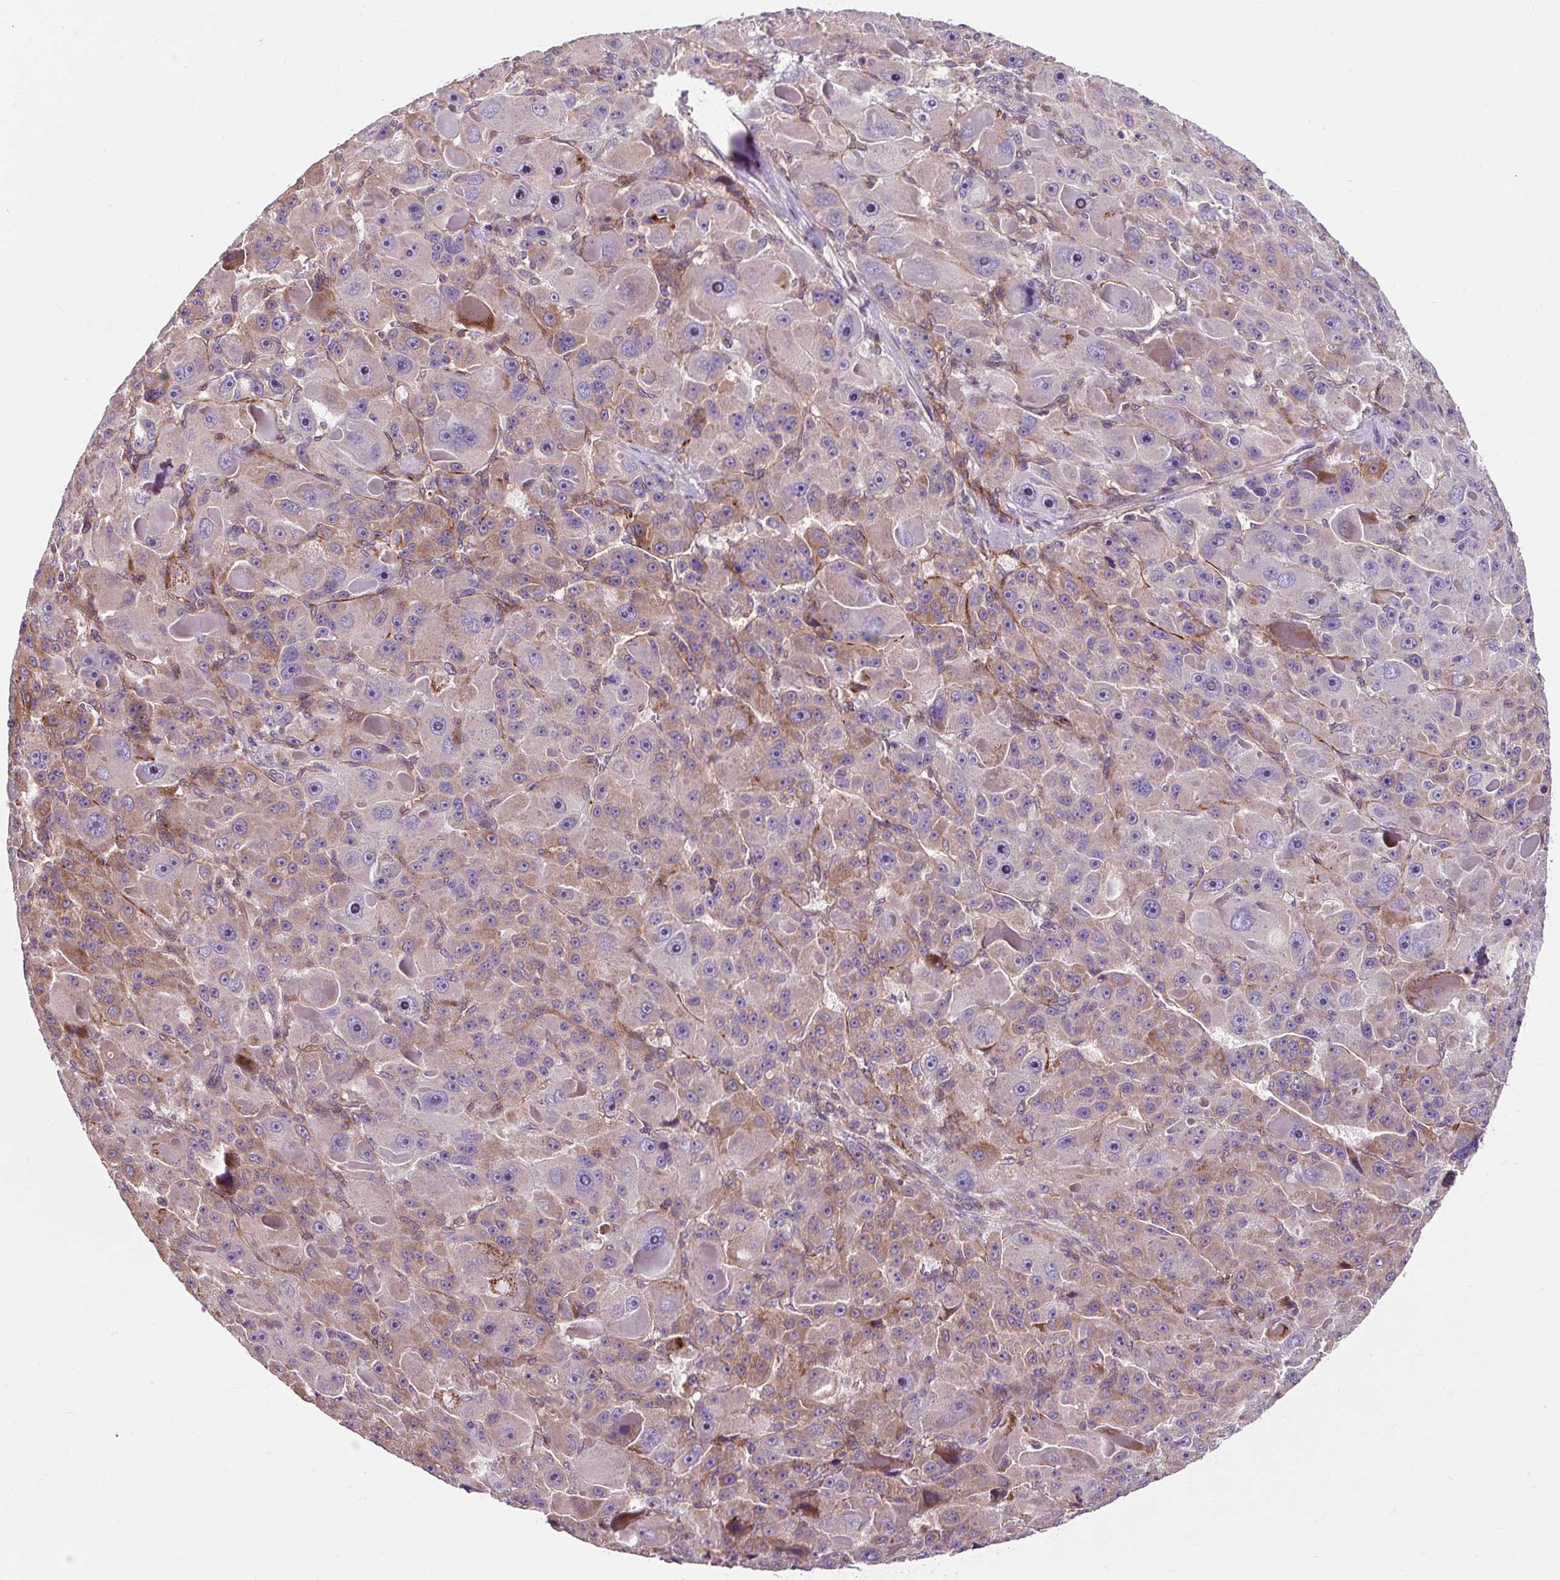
{"staining": {"intensity": "moderate", "quantity": "<25%", "location": "cytoplasmic/membranous"}, "tissue": "liver cancer", "cell_type": "Tumor cells", "image_type": "cancer", "snomed": [{"axis": "morphology", "description": "Carcinoma, Hepatocellular, NOS"}, {"axis": "topography", "description": "Liver"}], "caption": "There is low levels of moderate cytoplasmic/membranous expression in tumor cells of hepatocellular carcinoma (liver), as demonstrated by immunohistochemical staining (brown color).", "gene": "PCDHGB3", "patient": {"sex": "male", "age": 76}}